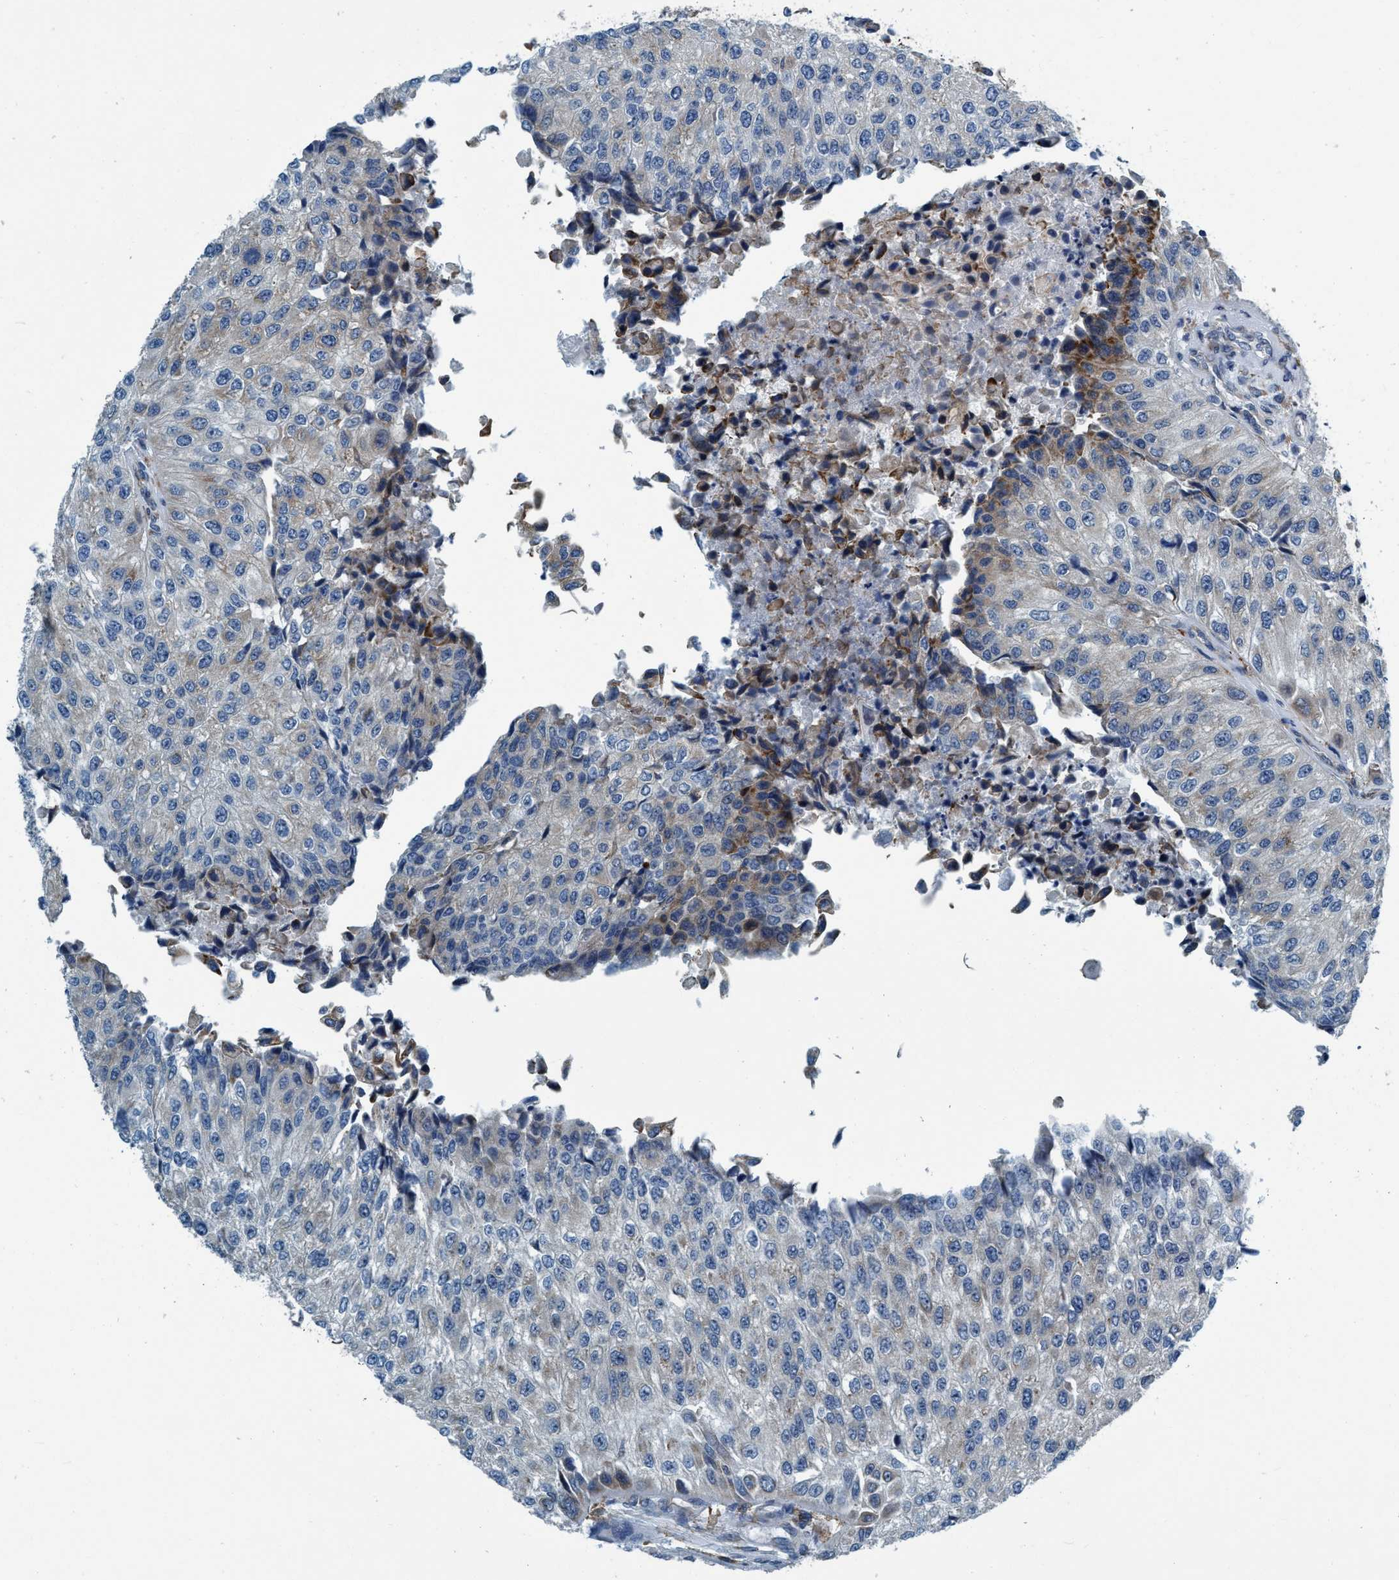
{"staining": {"intensity": "moderate", "quantity": "<25%", "location": "cytoplasmic/membranous"}, "tissue": "urothelial cancer", "cell_type": "Tumor cells", "image_type": "cancer", "snomed": [{"axis": "morphology", "description": "Urothelial carcinoma, High grade"}, {"axis": "topography", "description": "Kidney"}, {"axis": "topography", "description": "Urinary bladder"}], "caption": "Protein analysis of high-grade urothelial carcinoma tissue exhibits moderate cytoplasmic/membranous expression in approximately <25% of tumor cells. Immunohistochemistry (ihc) stains the protein of interest in brown and the nuclei are stained blue.", "gene": "ARMC9", "patient": {"sex": "male", "age": 77}}